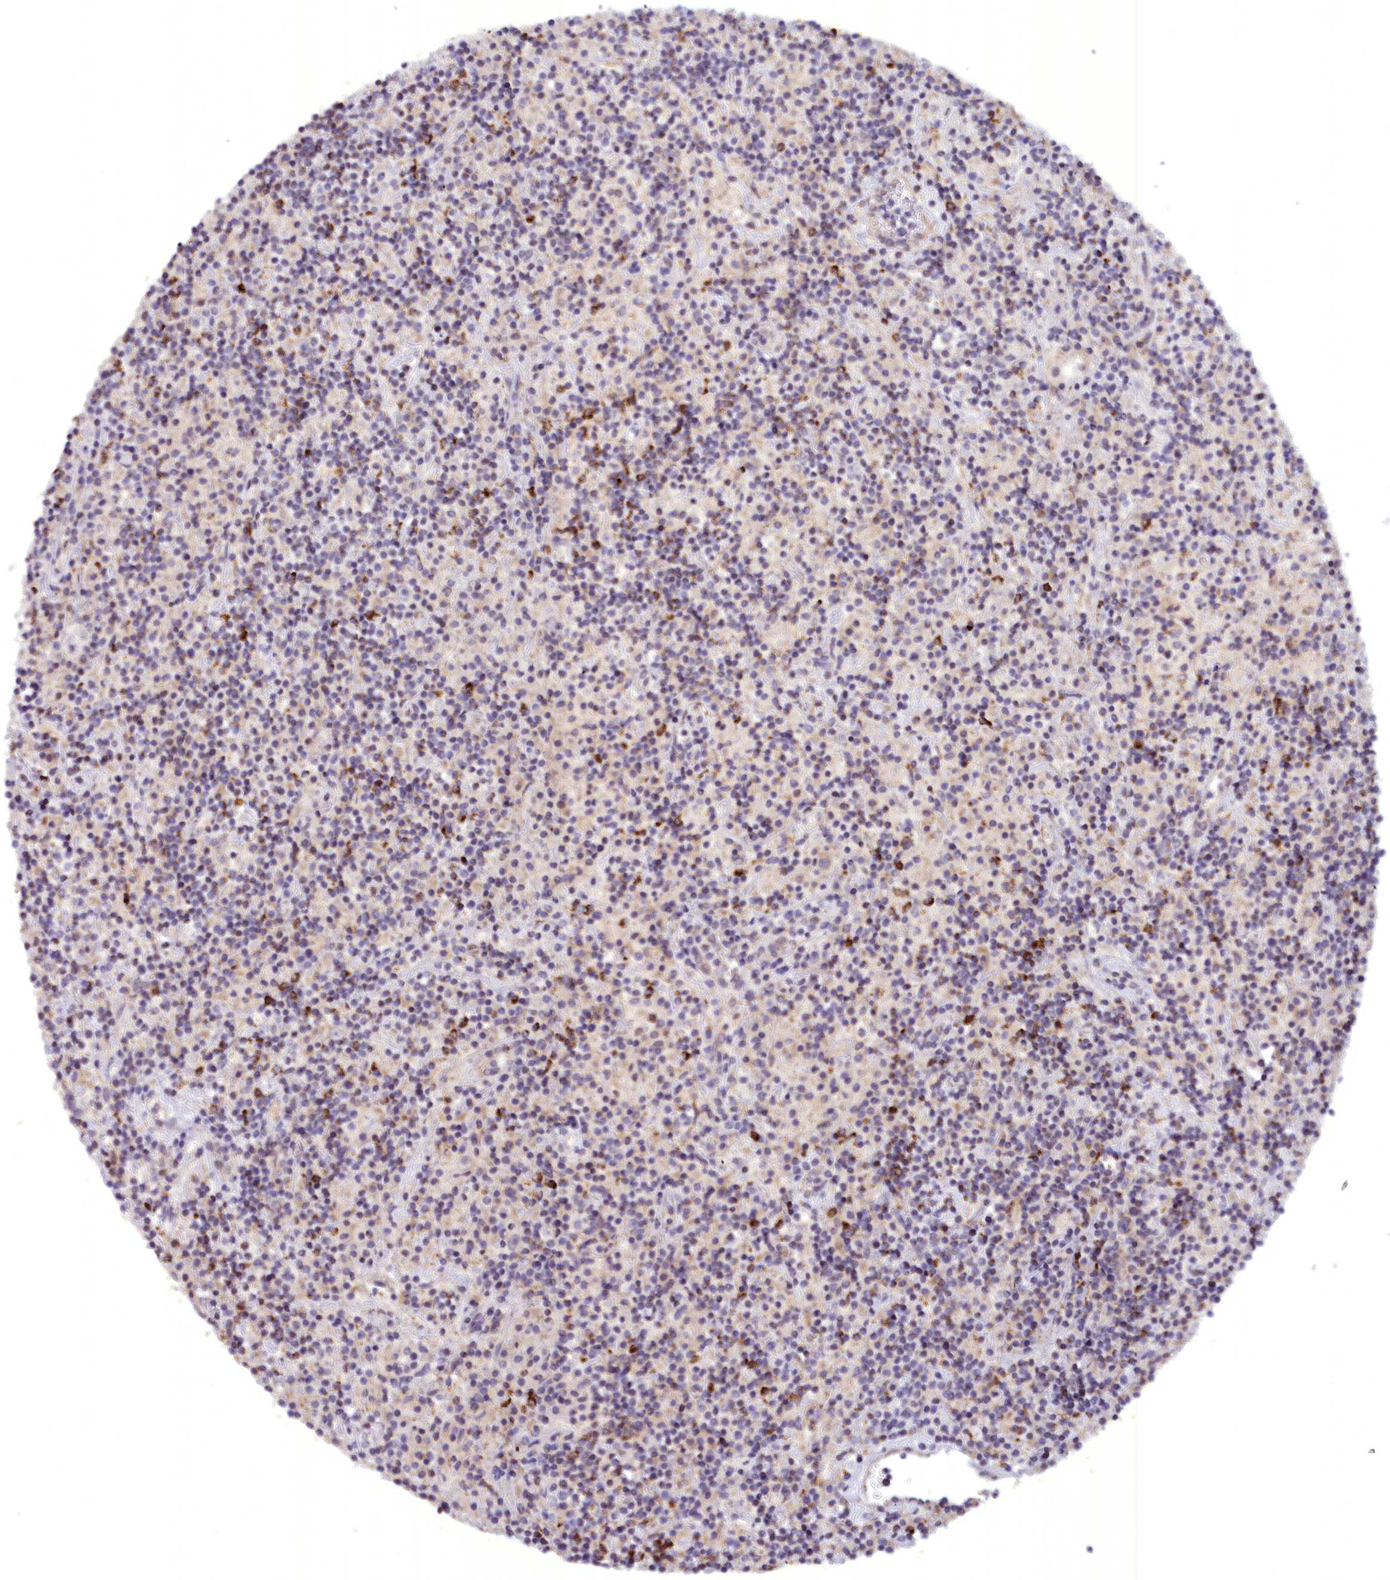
{"staining": {"intensity": "negative", "quantity": "none", "location": "none"}, "tissue": "lymphoma", "cell_type": "Tumor cells", "image_type": "cancer", "snomed": [{"axis": "morphology", "description": "Hodgkin's disease, NOS"}, {"axis": "topography", "description": "Lymph node"}], "caption": "This is a histopathology image of immunohistochemistry (IHC) staining of Hodgkin's disease, which shows no positivity in tumor cells.", "gene": "FAM149B1", "patient": {"sex": "male", "age": 70}}